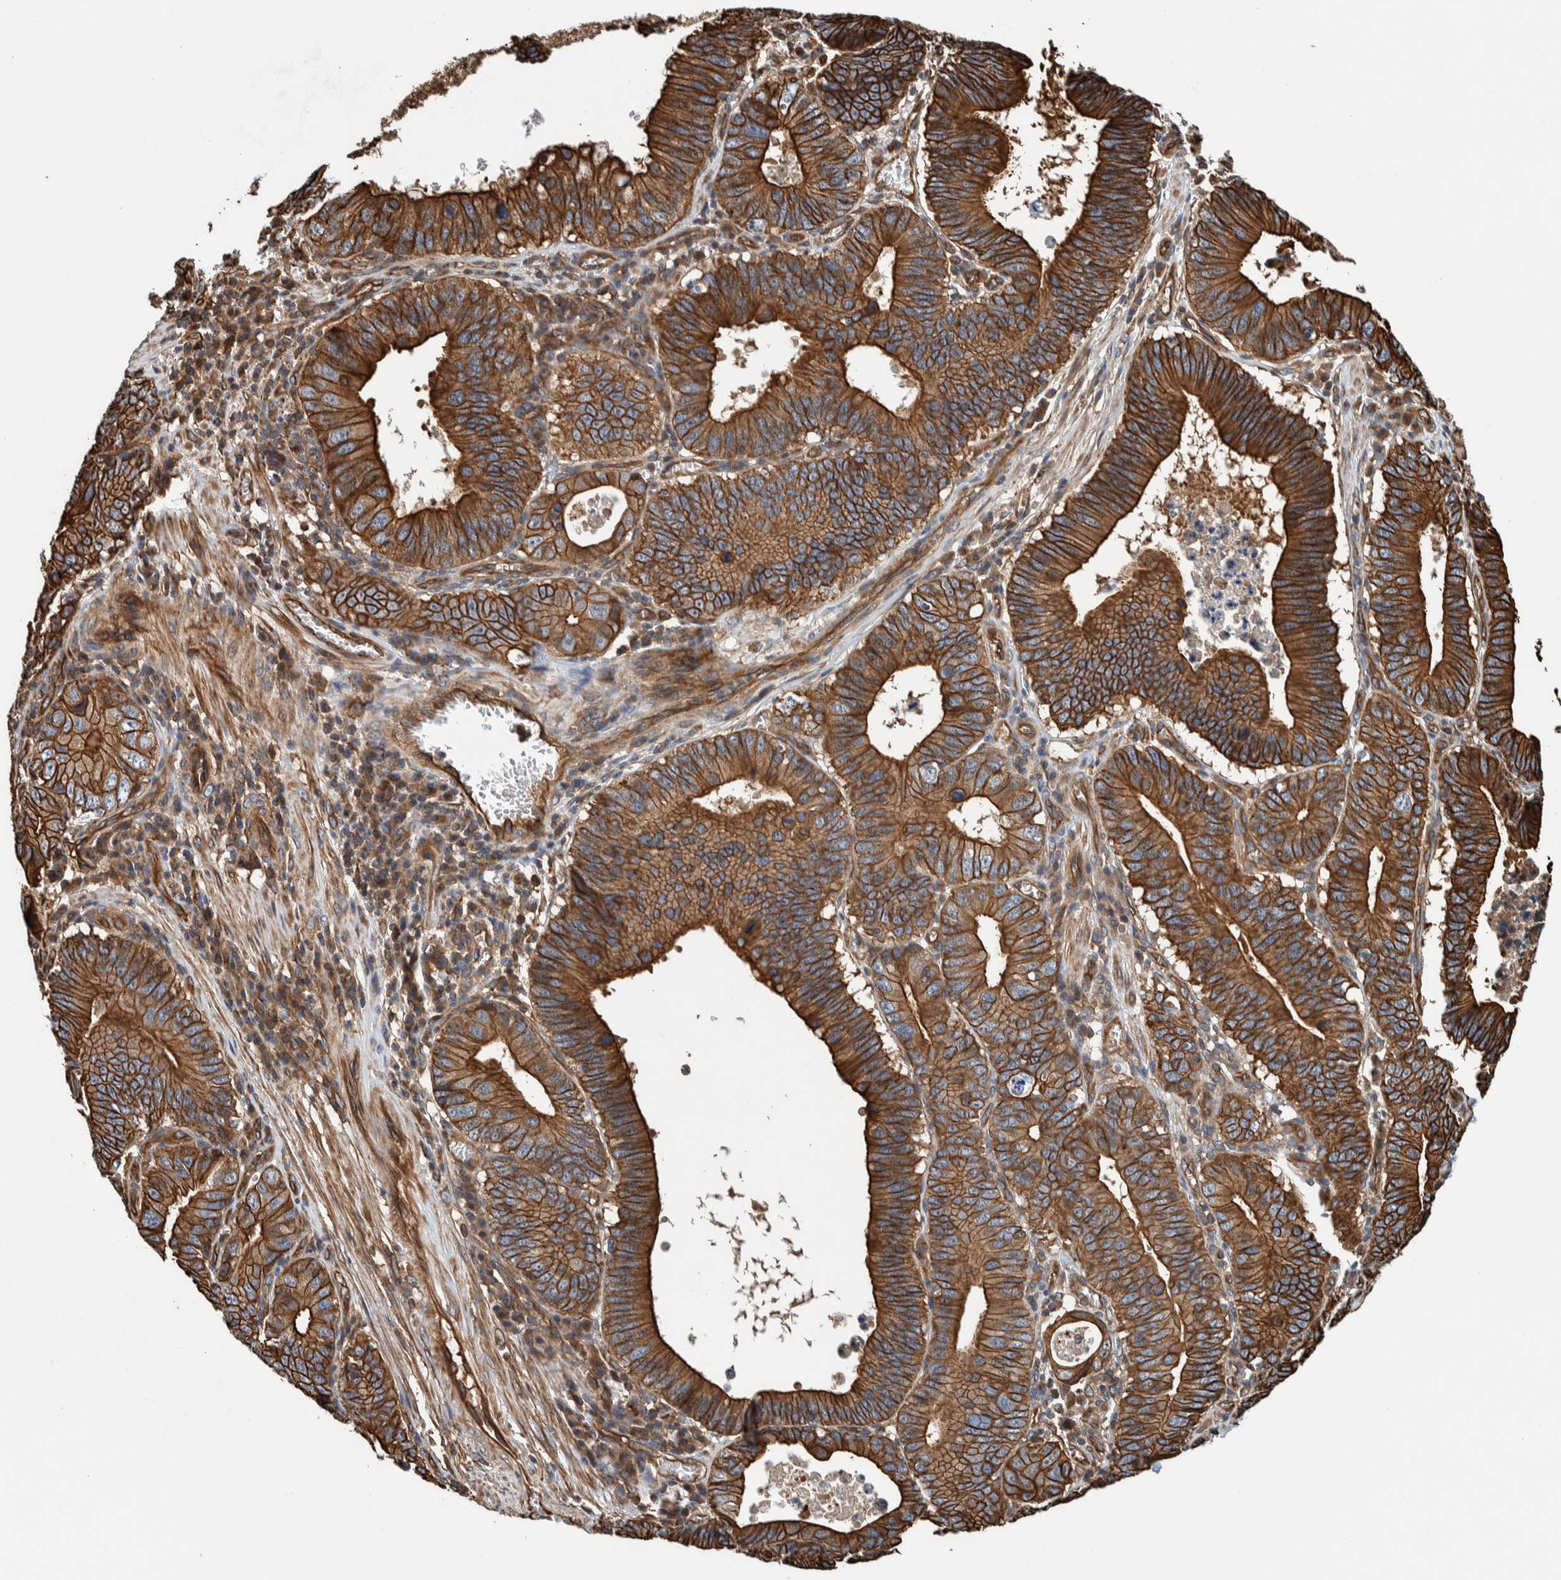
{"staining": {"intensity": "strong", "quantity": ">75%", "location": "cytoplasmic/membranous"}, "tissue": "stomach cancer", "cell_type": "Tumor cells", "image_type": "cancer", "snomed": [{"axis": "morphology", "description": "Adenocarcinoma, NOS"}, {"axis": "topography", "description": "Stomach"}, {"axis": "topography", "description": "Gastric cardia"}], "caption": "Immunohistochemistry (IHC) histopathology image of human stomach adenocarcinoma stained for a protein (brown), which displays high levels of strong cytoplasmic/membranous expression in approximately >75% of tumor cells.", "gene": "PKD1L1", "patient": {"sex": "male", "age": 59}}